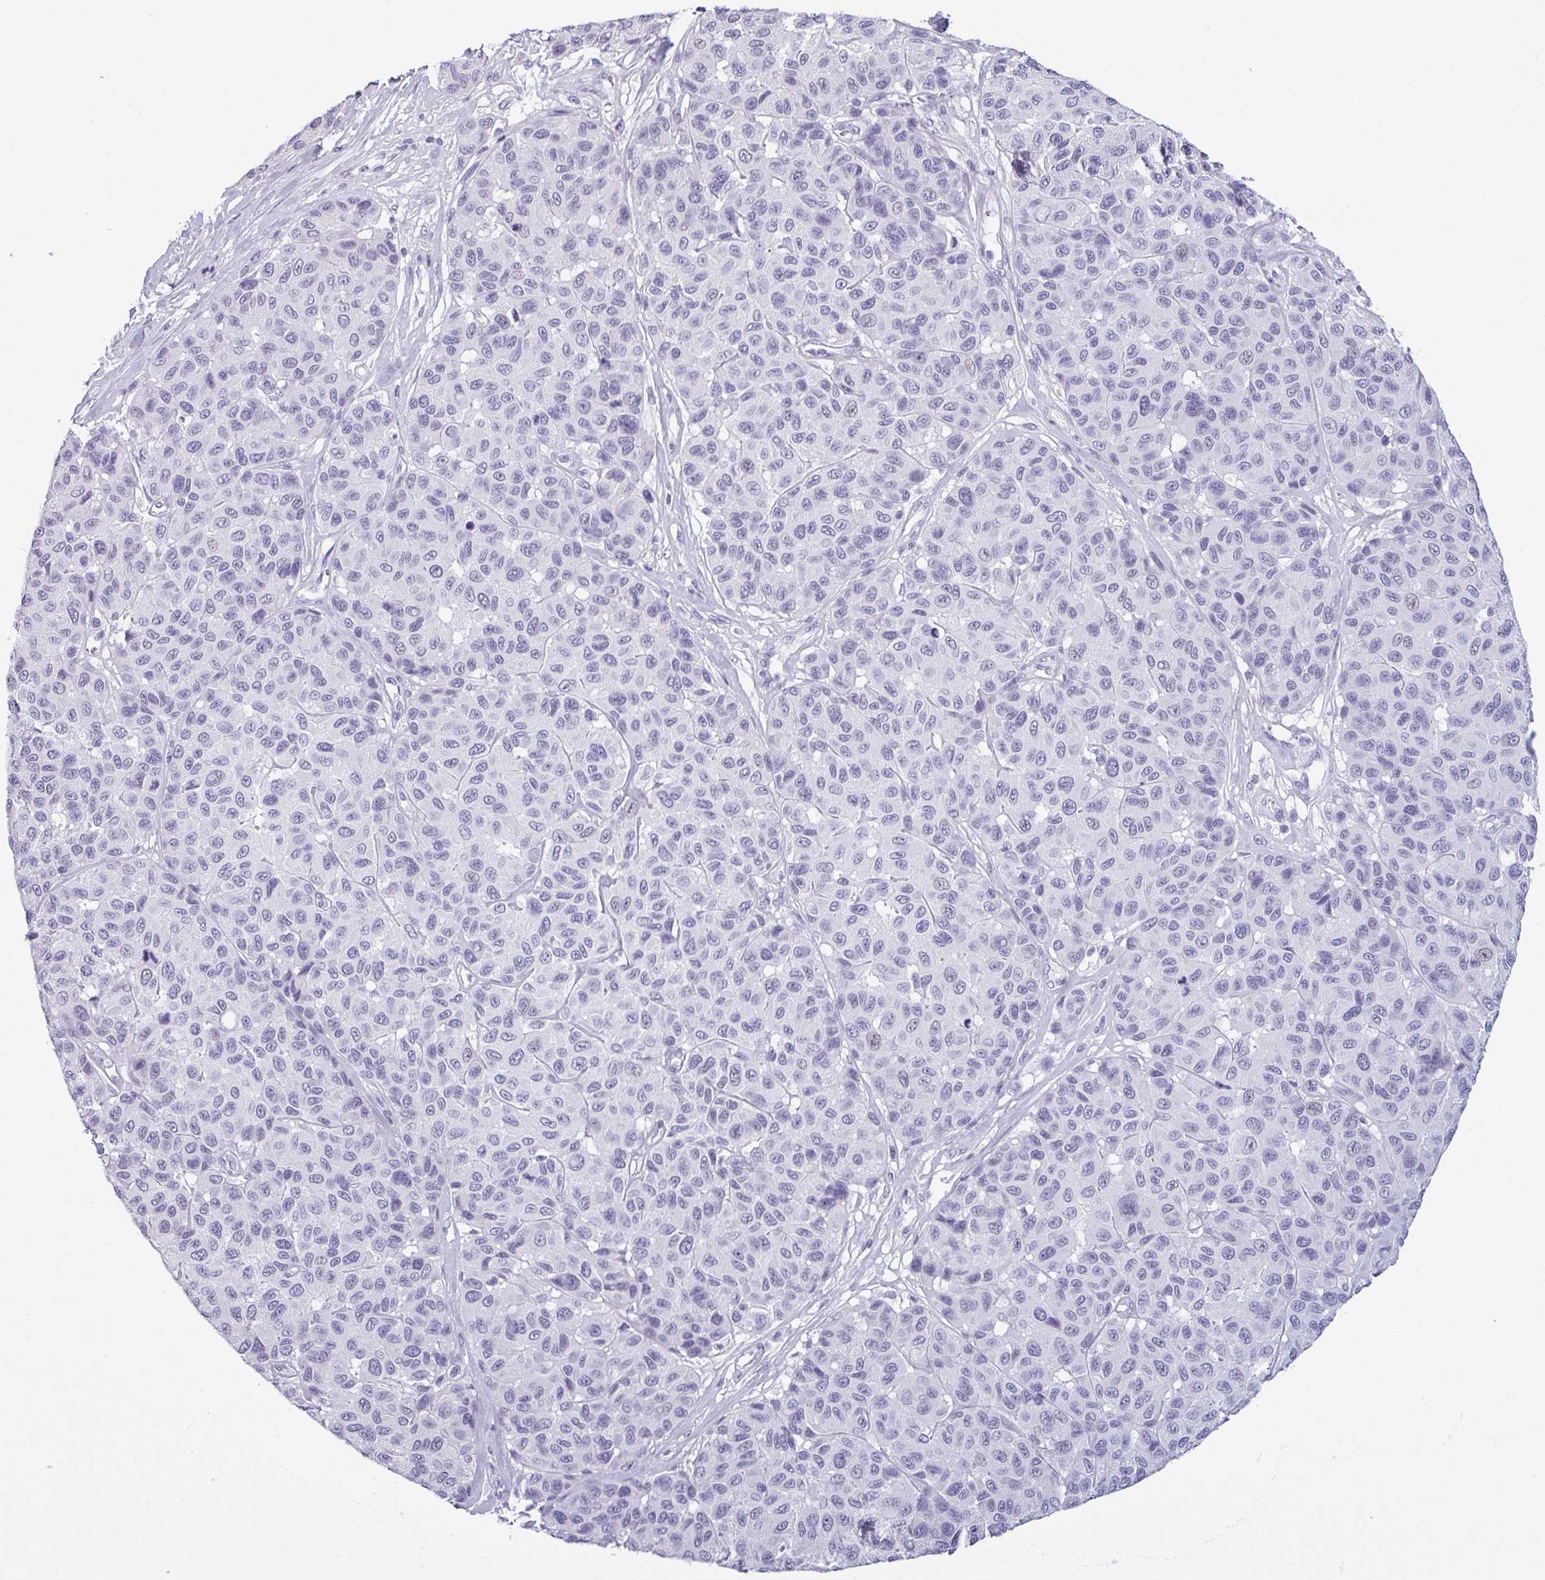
{"staining": {"intensity": "negative", "quantity": "none", "location": "none"}, "tissue": "melanoma", "cell_type": "Tumor cells", "image_type": "cancer", "snomed": [{"axis": "morphology", "description": "Malignant melanoma, NOS"}, {"axis": "topography", "description": "Skin"}], "caption": "A micrograph of malignant melanoma stained for a protein reveals no brown staining in tumor cells.", "gene": "SRGAP1", "patient": {"sex": "female", "age": 66}}